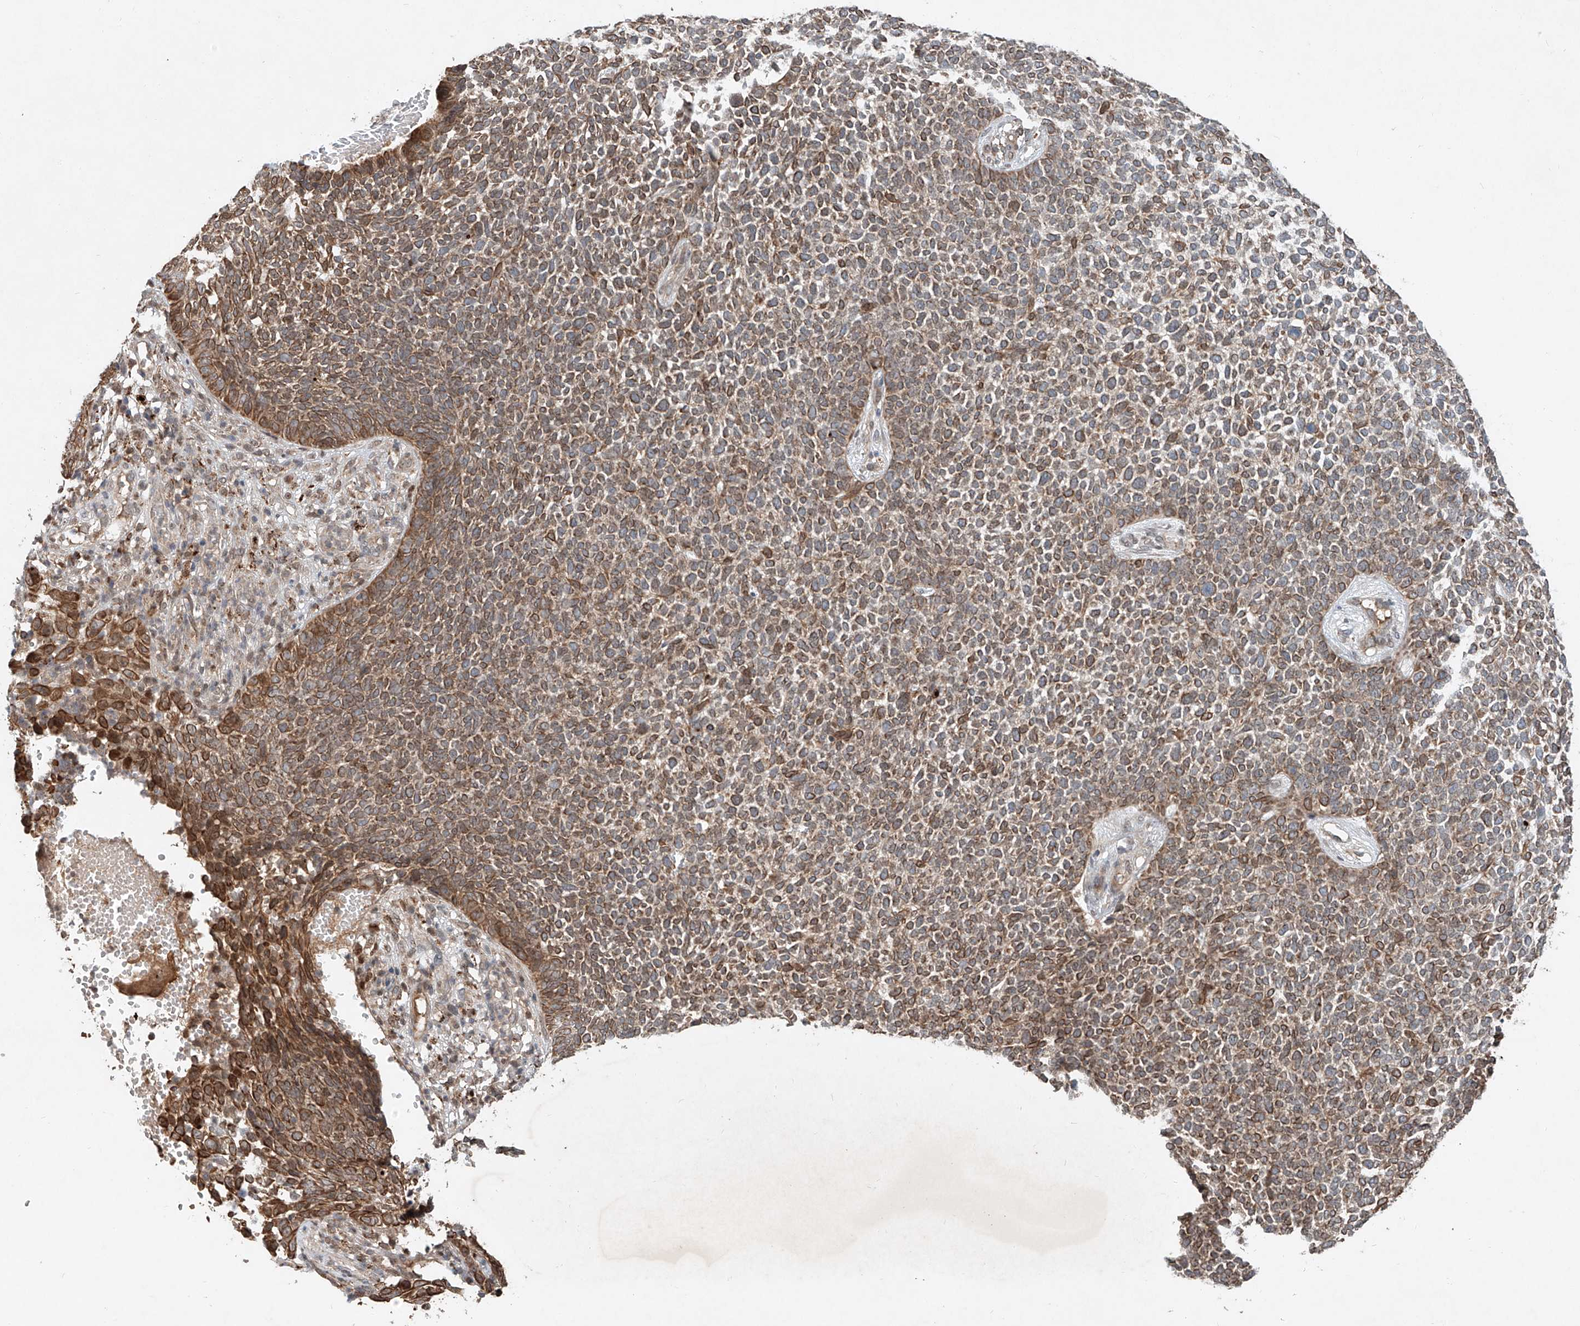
{"staining": {"intensity": "moderate", "quantity": ">75%", "location": "cytoplasmic/membranous"}, "tissue": "skin cancer", "cell_type": "Tumor cells", "image_type": "cancer", "snomed": [{"axis": "morphology", "description": "Basal cell carcinoma"}, {"axis": "topography", "description": "Skin"}], "caption": "Immunohistochemistry (IHC) image of neoplastic tissue: human skin cancer (basal cell carcinoma) stained using immunohistochemistry displays medium levels of moderate protein expression localized specifically in the cytoplasmic/membranous of tumor cells, appearing as a cytoplasmic/membranous brown color.", "gene": "IER5", "patient": {"sex": "female", "age": 84}}